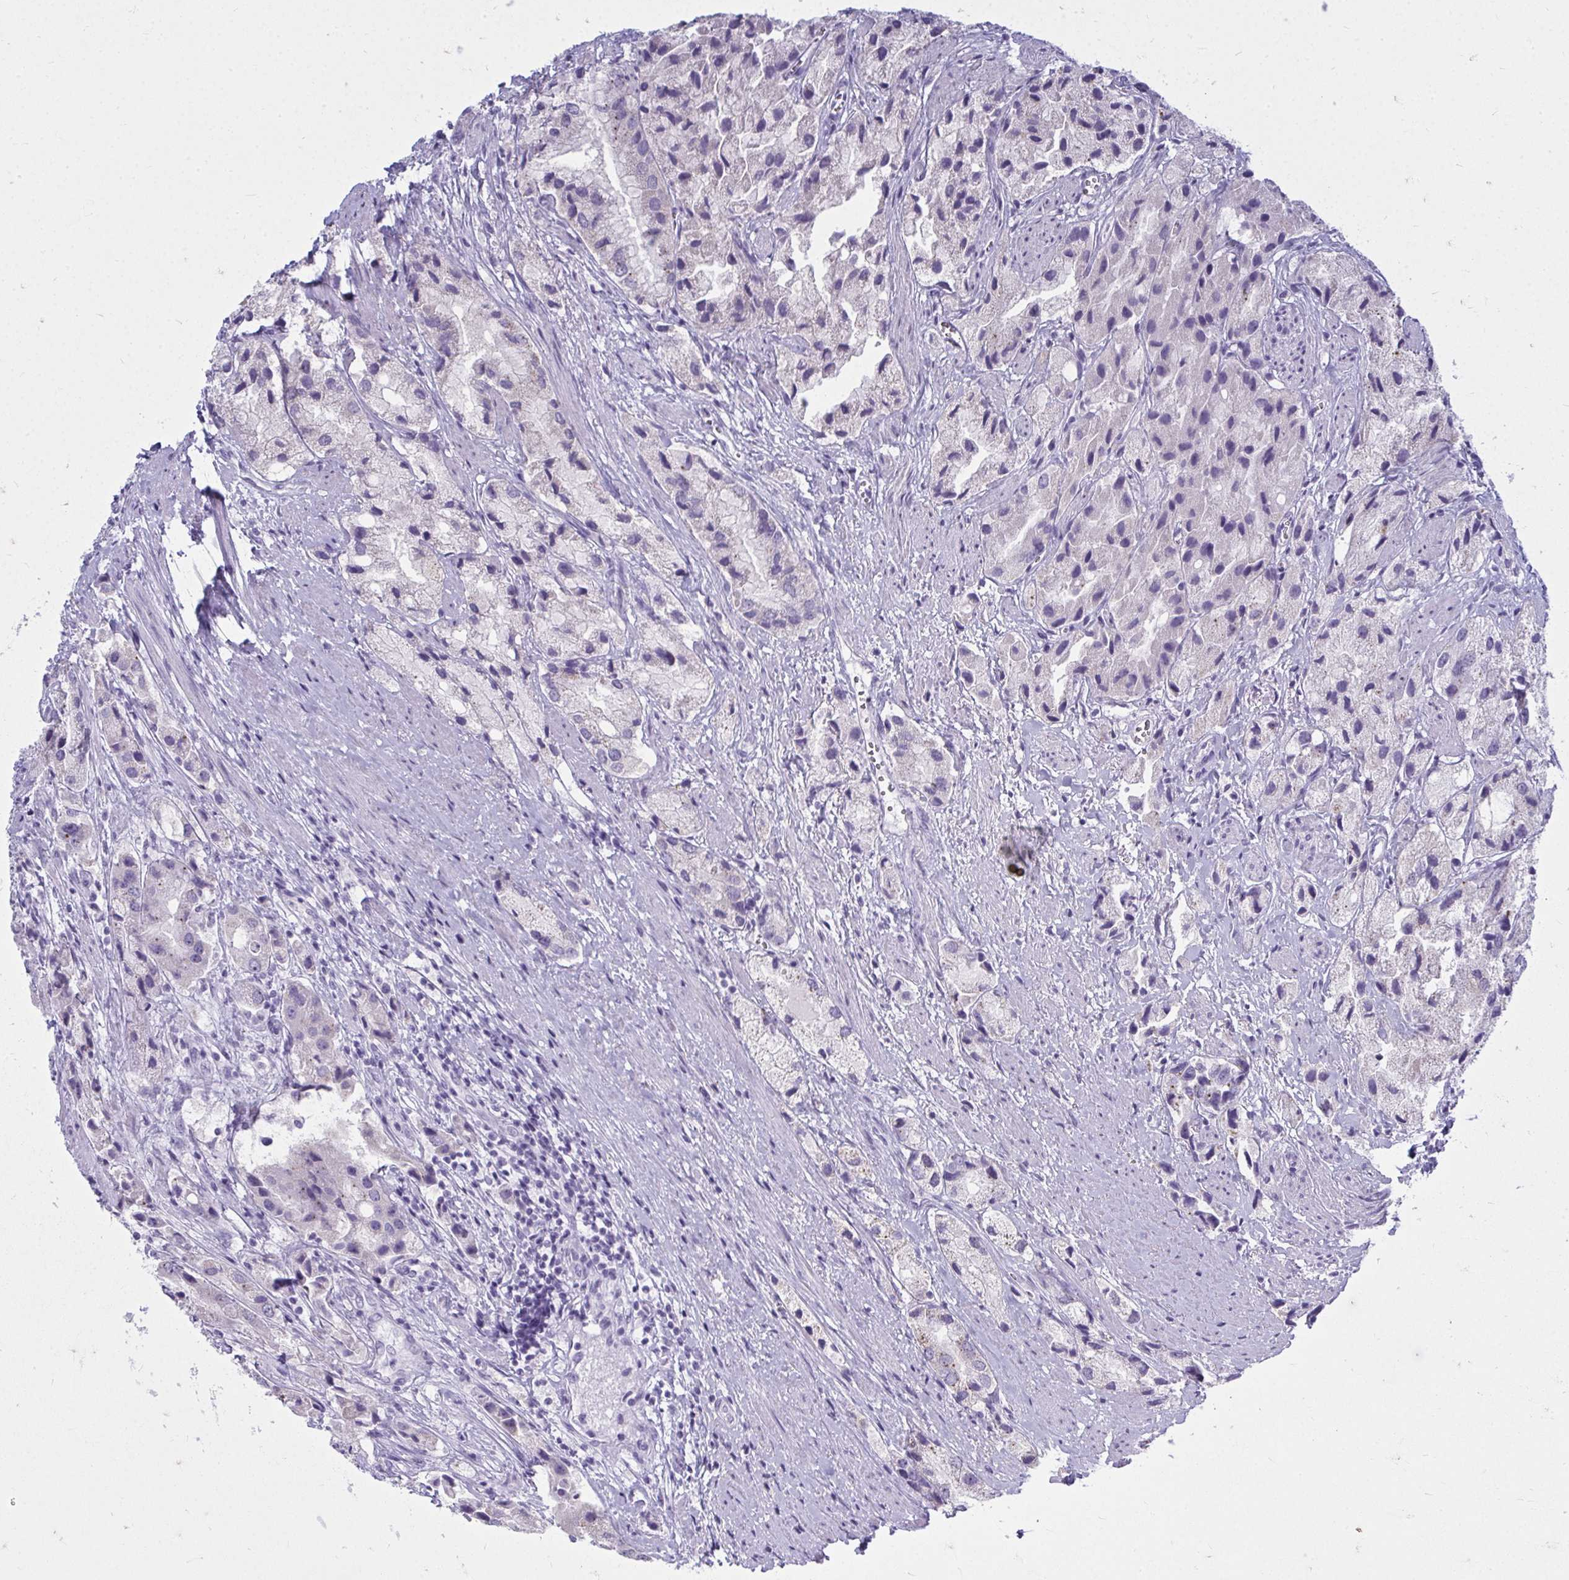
{"staining": {"intensity": "negative", "quantity": "none", "location": "none"}, "tissue": "prostate cancer", "cell_type": "Tumor cells", "image_type": "cancer", "snomed": [{"axis": "morphology", "description": "Adenocarcinoma, Low grade"}, {"axis": "topography", "description": "Prostate"}], "caption": "A high-resolution micrograph shows immunohistochemistry staining of prostate low-grade adenocarcinoma, which exhibits no significant staining in tumor cells. (Stains: DAB (3,3'-diaminobenzidine) IHC with hematoxylin counter stain, Microscopy: brightfield microscopy at high magnification).", "gene": "QDPR", "patient": {"sex": "male", "age": 69}}